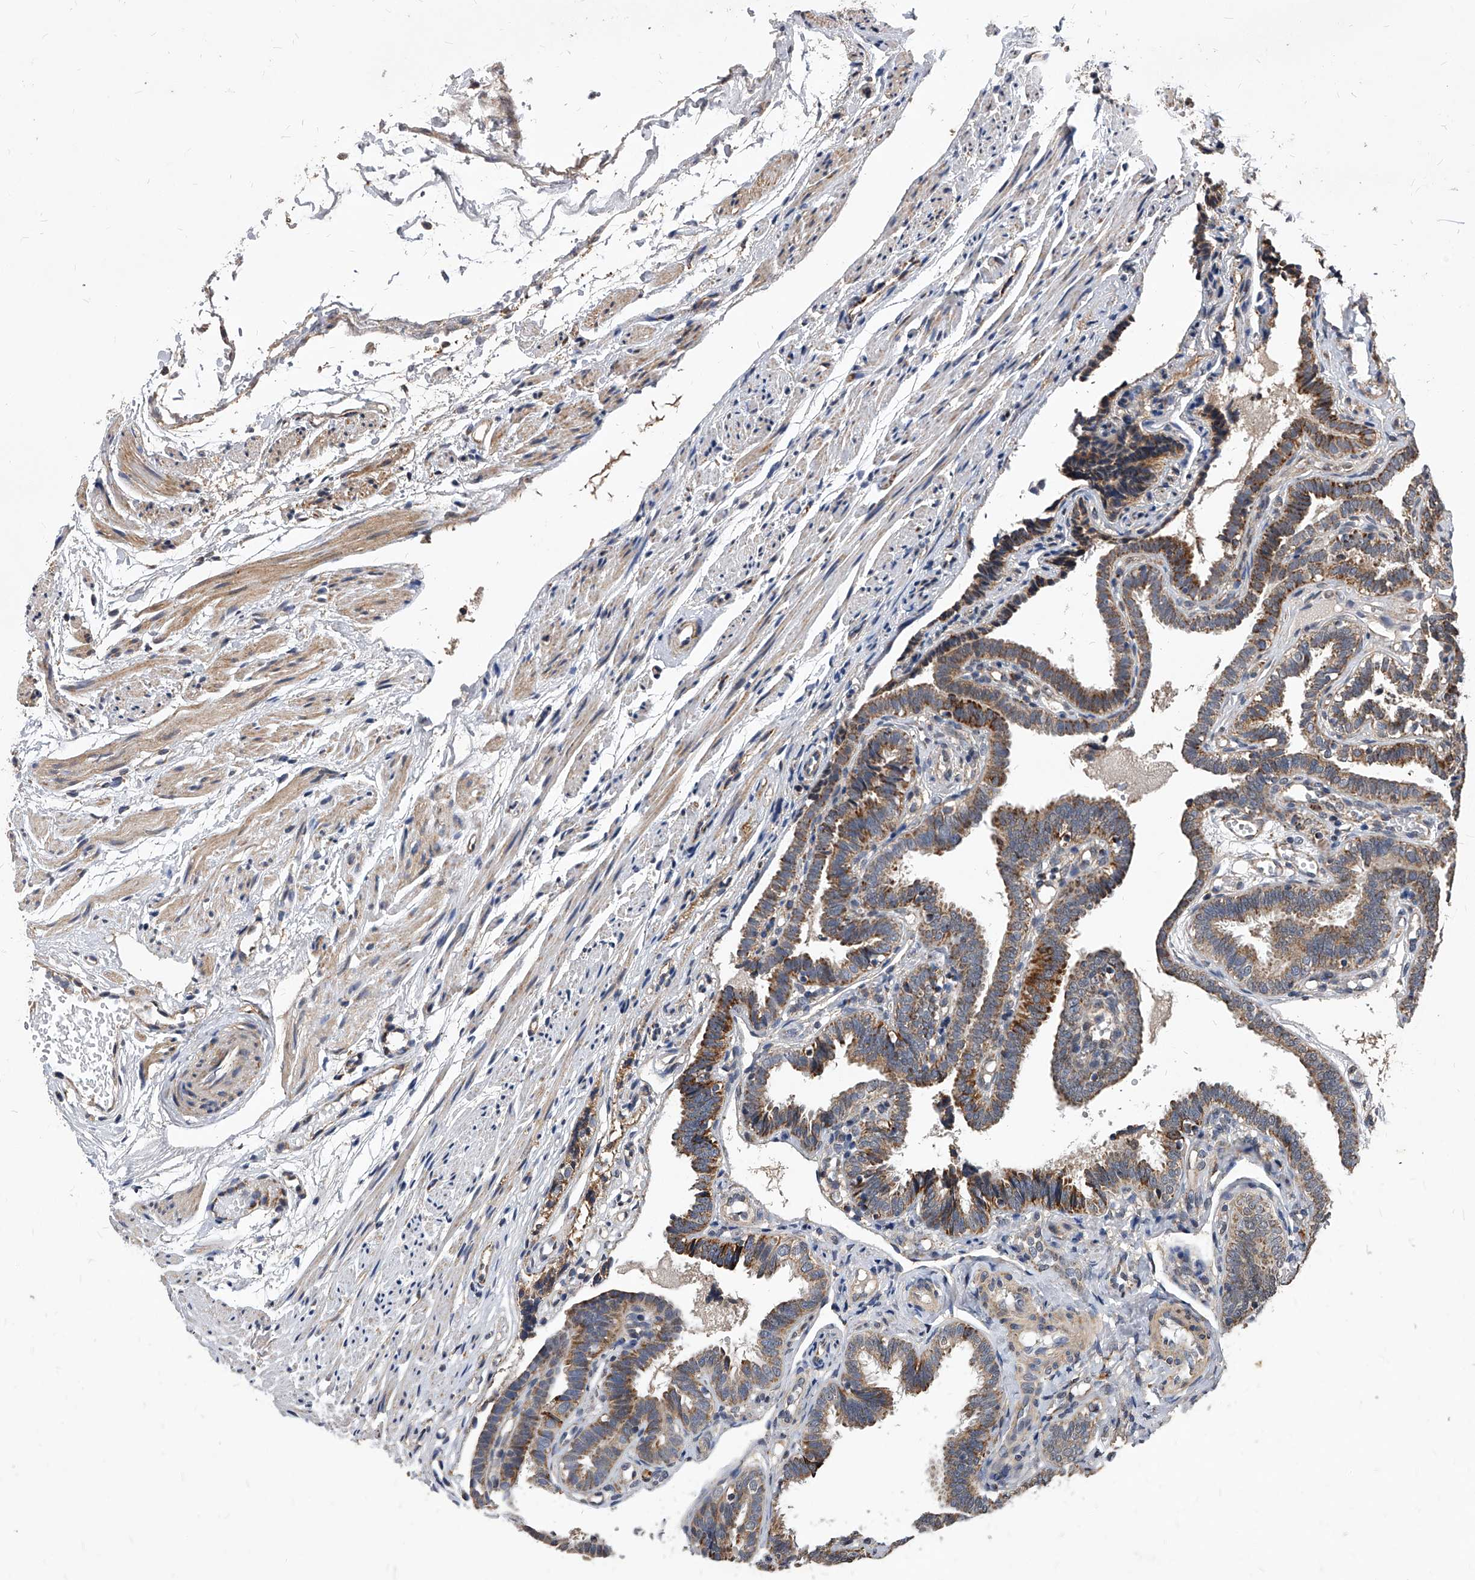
{"staining": {"intensity": "moderate", "quantity": ">75%", "location": "cytoplasmic/membranous"}, "tissue": "fallopian tube", "cell_type": "Glandular cells", "image_type": "normal", "snomed": [{"axis": "morphology", "description": "Normal tissue, NOS"}, {"axis": "topography", "description": "Fallopian tube"}], "caption": "A high-resolution image shows immunohistochemistry (IHC) staining of unremarkable fallopian tube, which demonstrates moderate cytoplasmic/membranous expression in about >75% of glandular cells.", "gene": "SOBP", "patient": {"sex": "female", "age": 39}}